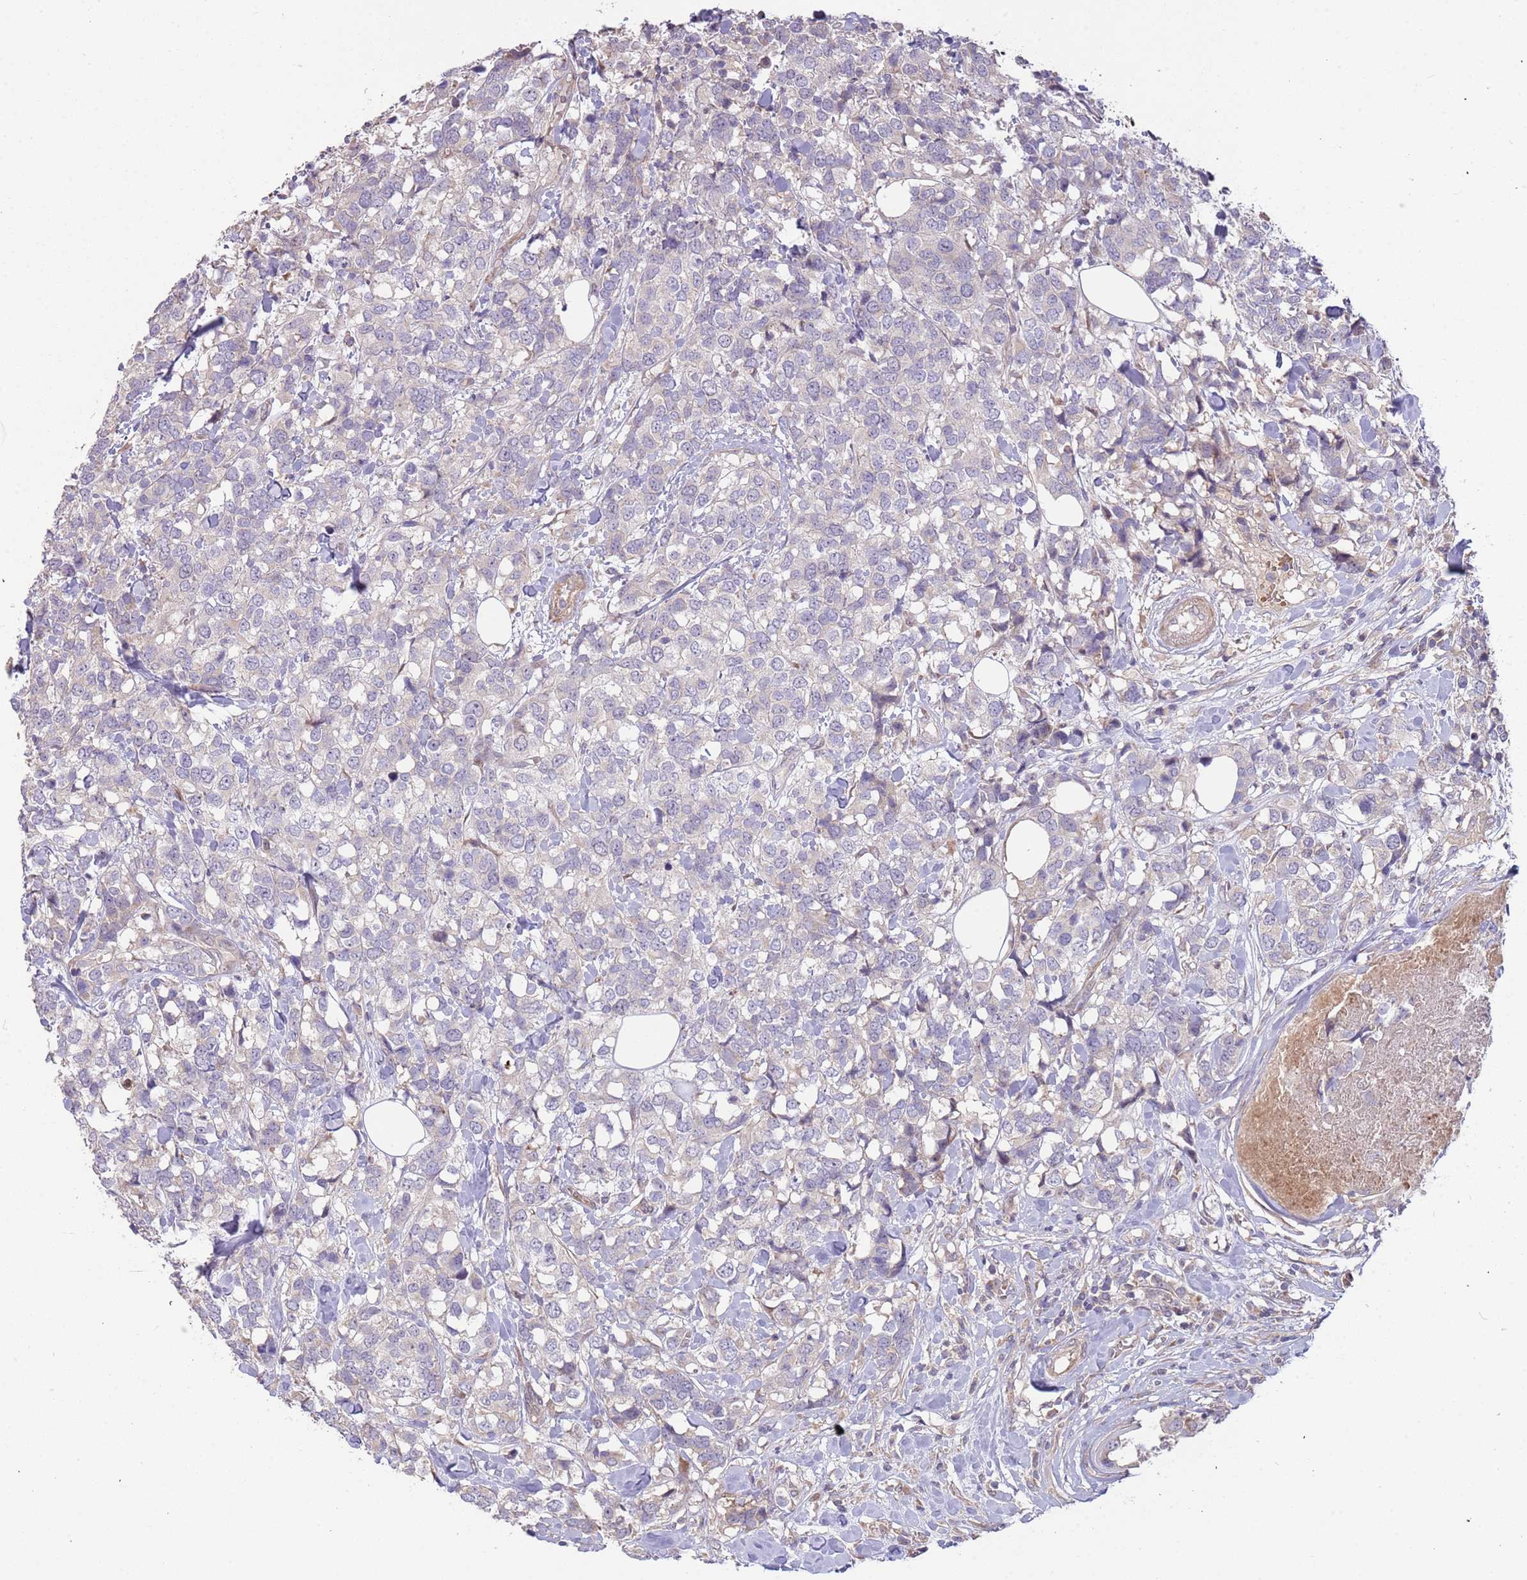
{"staining": {"intensity": "negative", "quantity": "none", "location": "none"}, "tissue": "breast cancer", "cell_type": "Tumor cells", "image_type": "cancer", "snomed": [{"axis": "morphology", "description": "Lobular carcinoma"}, {"axis": "topography", "description": "Breast"}], "caption": "Tumor cells are negative for protein expression in human lobular carcinoma (breast). (DAB (3,3'-diaminobenzidine) immunohistochemistry (IHC) visualized using brightfield microscopy, high magnification).", "gene": "TRAPPC6B", "patient": {"sex": "female", "age": 59}}